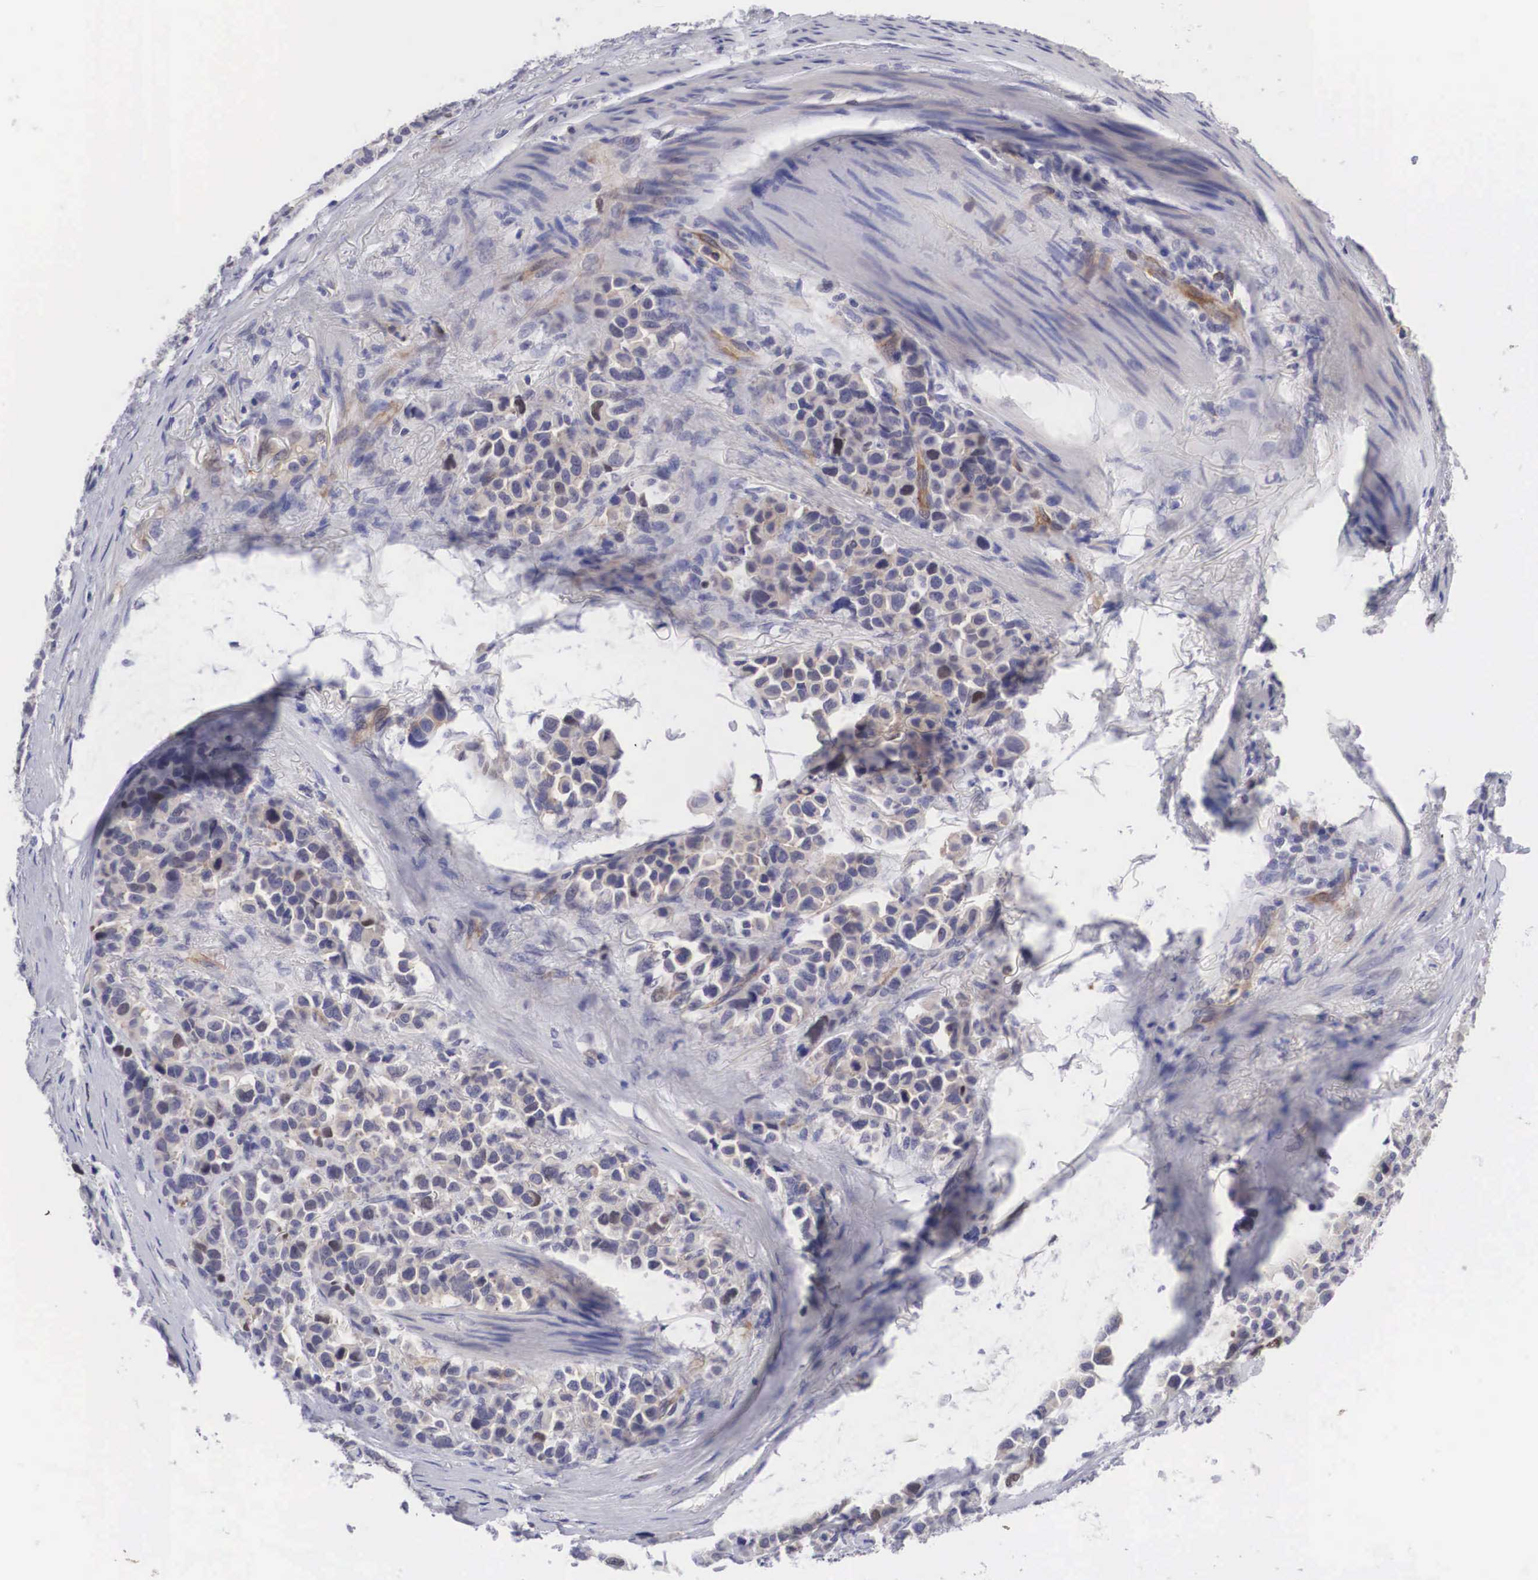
{"staining": {"intensity": "moderate", "quantity": "25%-75%", "location": "cytoplasmic/membranous,nuclear"}, "tissue": "stomach cancer", "cell_type": "Tumor cells", "image_type": "cancer", "snomed": [{"axis": "morphology", "description": "Adenocarcinoma, NOS"}, {"axis": "topography", "description": "Stomach, upper"}], "caption": "A photomicrograph of stomach cancer (adenocarcinoma) stained for a protein displays moderate cytoplasmic/membranous and nuclear brown staining in tumor cells. The protein of interest is shown in brown color, while the nuclei are stained blue.", "gene": "MAST4", "patient": {"sex": "male", "age": 71}}